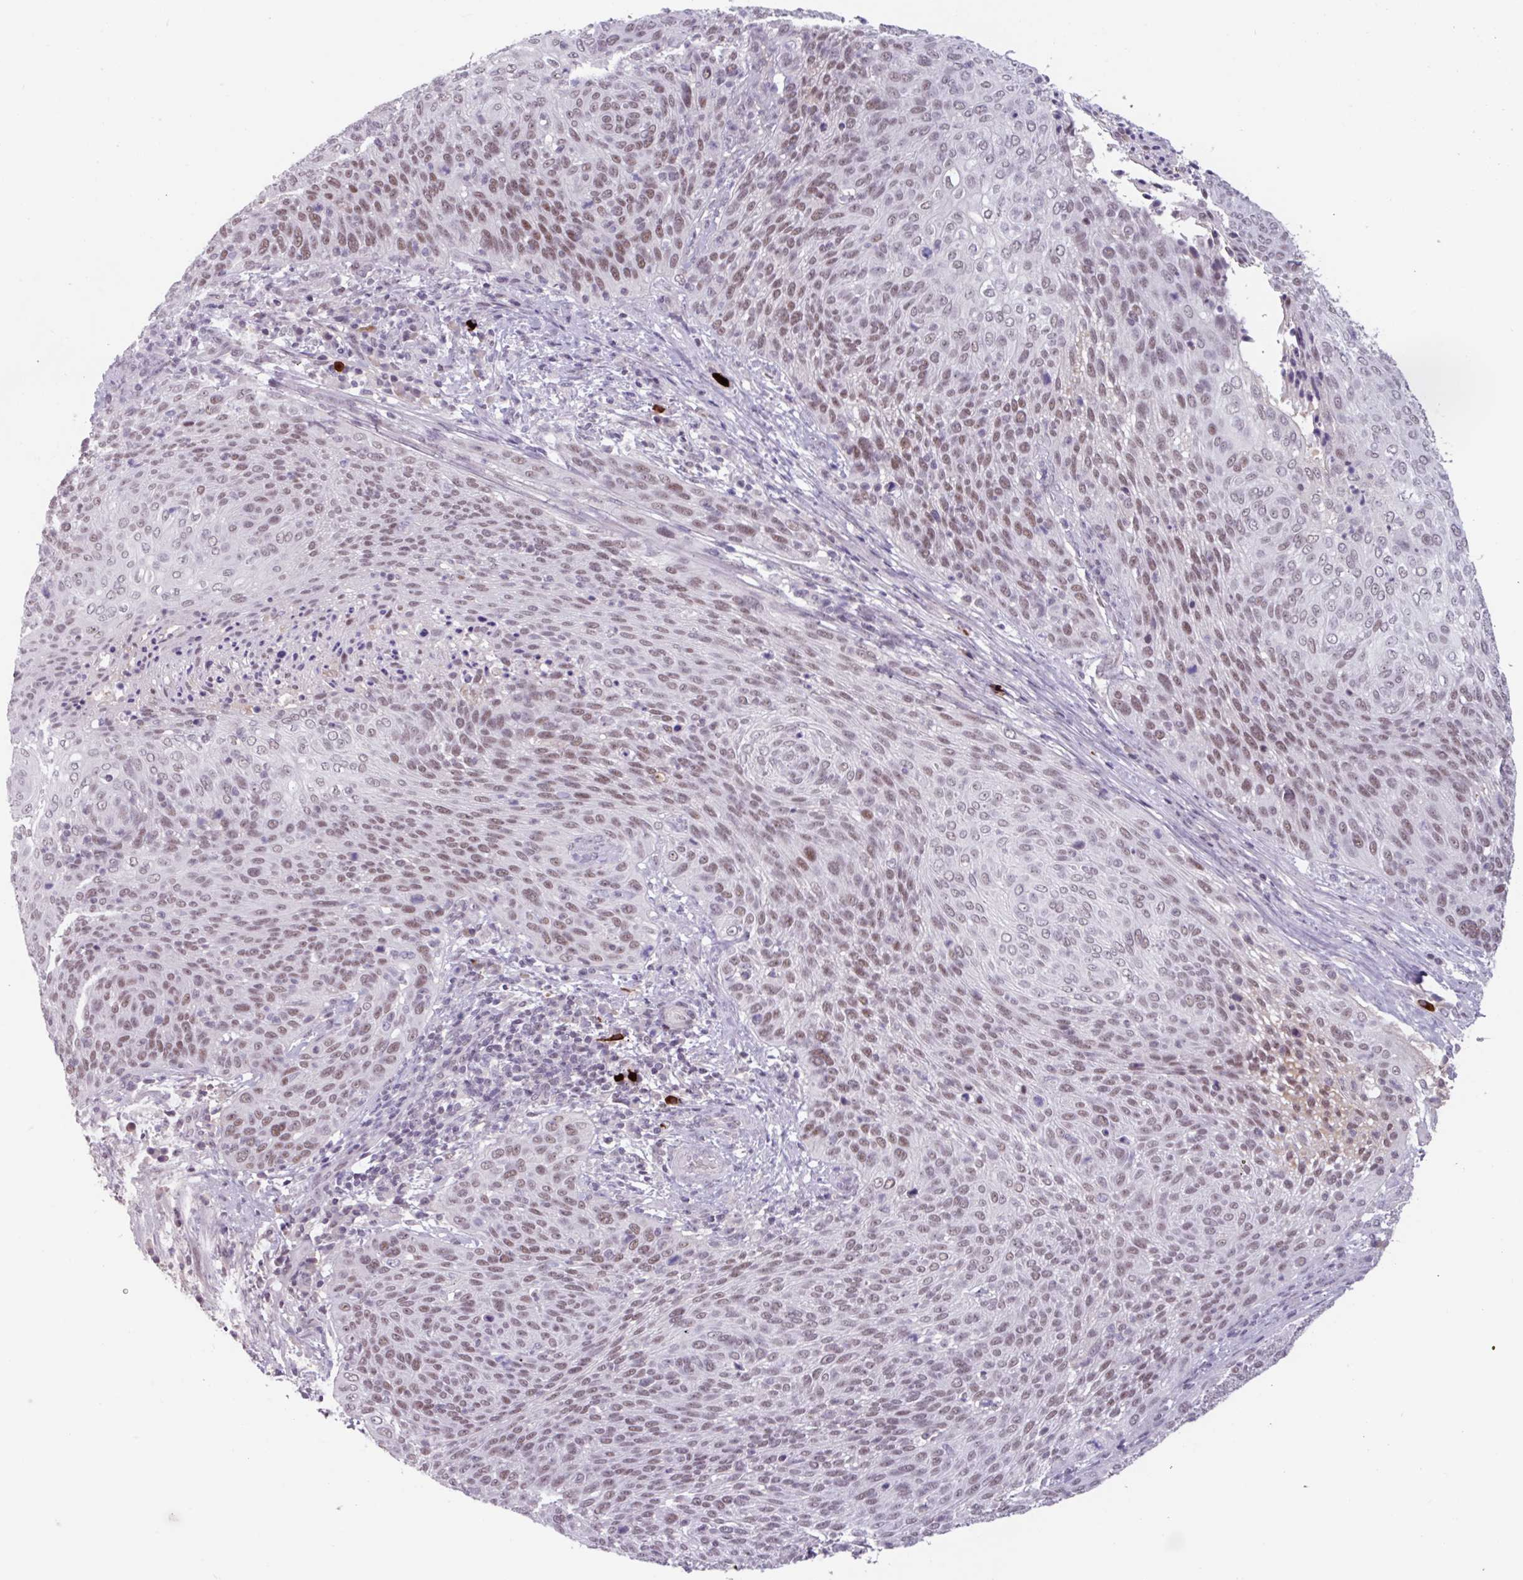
{"staining": {"intensity": "moderate", "quantity": ">75%", "location": "nuclear"}, "tissue": "cervical cancer", "cell_type": "Tumor cells", "image_type": "cancer", "snomed": [{"axis": "morphology", "description": "Squamous cell carcinoma, NOS"}, {"axis": "topography", "description": "Cervix"}], "caption": "Protein staining of cervical squamous cell carcinoma tissue displays moderate nuclear staining in approximately >75% of tumor cells.", "gene": "ZNF575", "patient": {"sex": "female", "age": 31}}